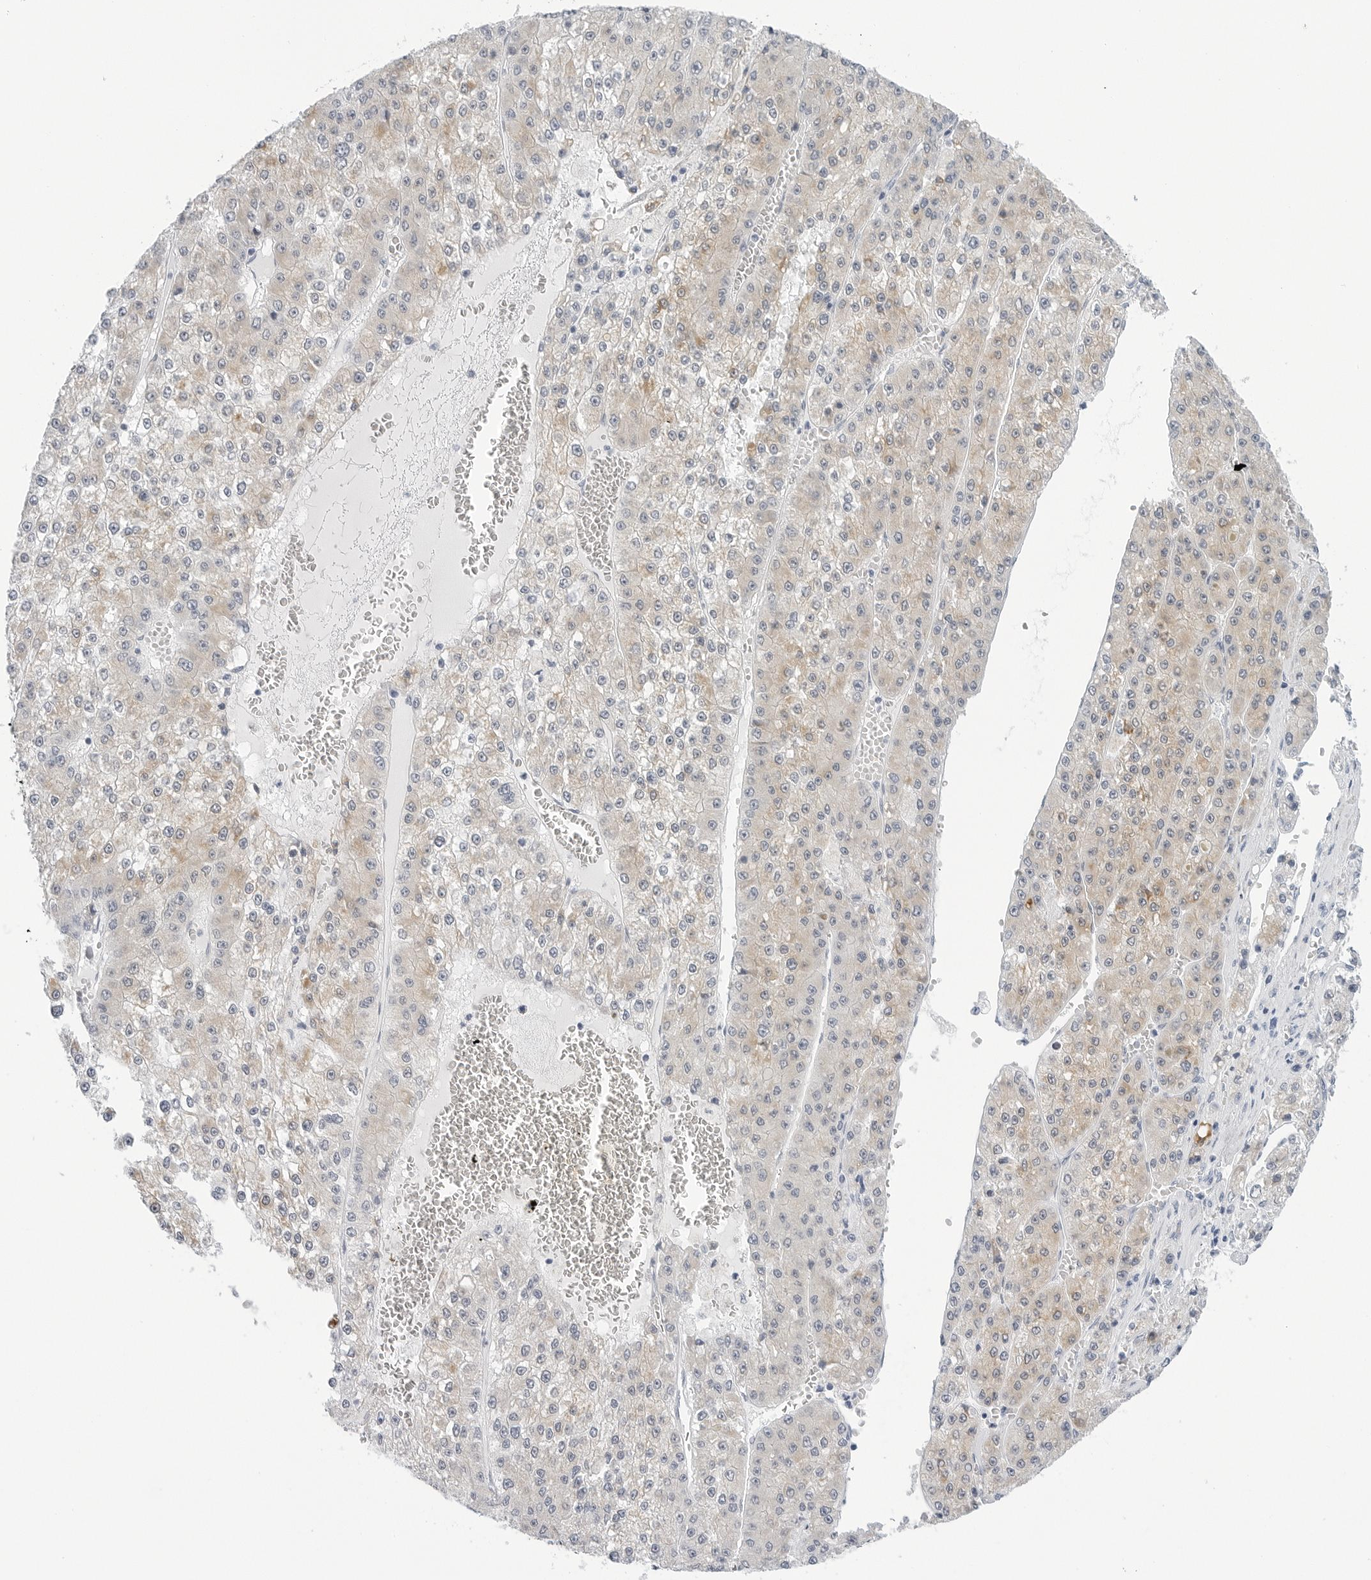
{"staining": {"intensity": "weak", "quantity": "25%-75%", "location": "cytoplasmic/membranous"}, "tissue": "liver cancer", "cell_type": "Tumor cells", "image_type": "cancer", "snomed": [{"axis": "morphology", "description": "Carcinoma, Hepatocellular, NOS"}, {"axis": "topography", "description": "Liver"}], "caption": "Immunohistochemistry (DAB) staining of hepatocellular carcinoma (liver) demonstrates weak cytoplasmic/membranous protein positivity in approximately 25%-75% of tumor cells.", "gene": "HSPB7", "patient": {"sex": "female", "age": 73}}